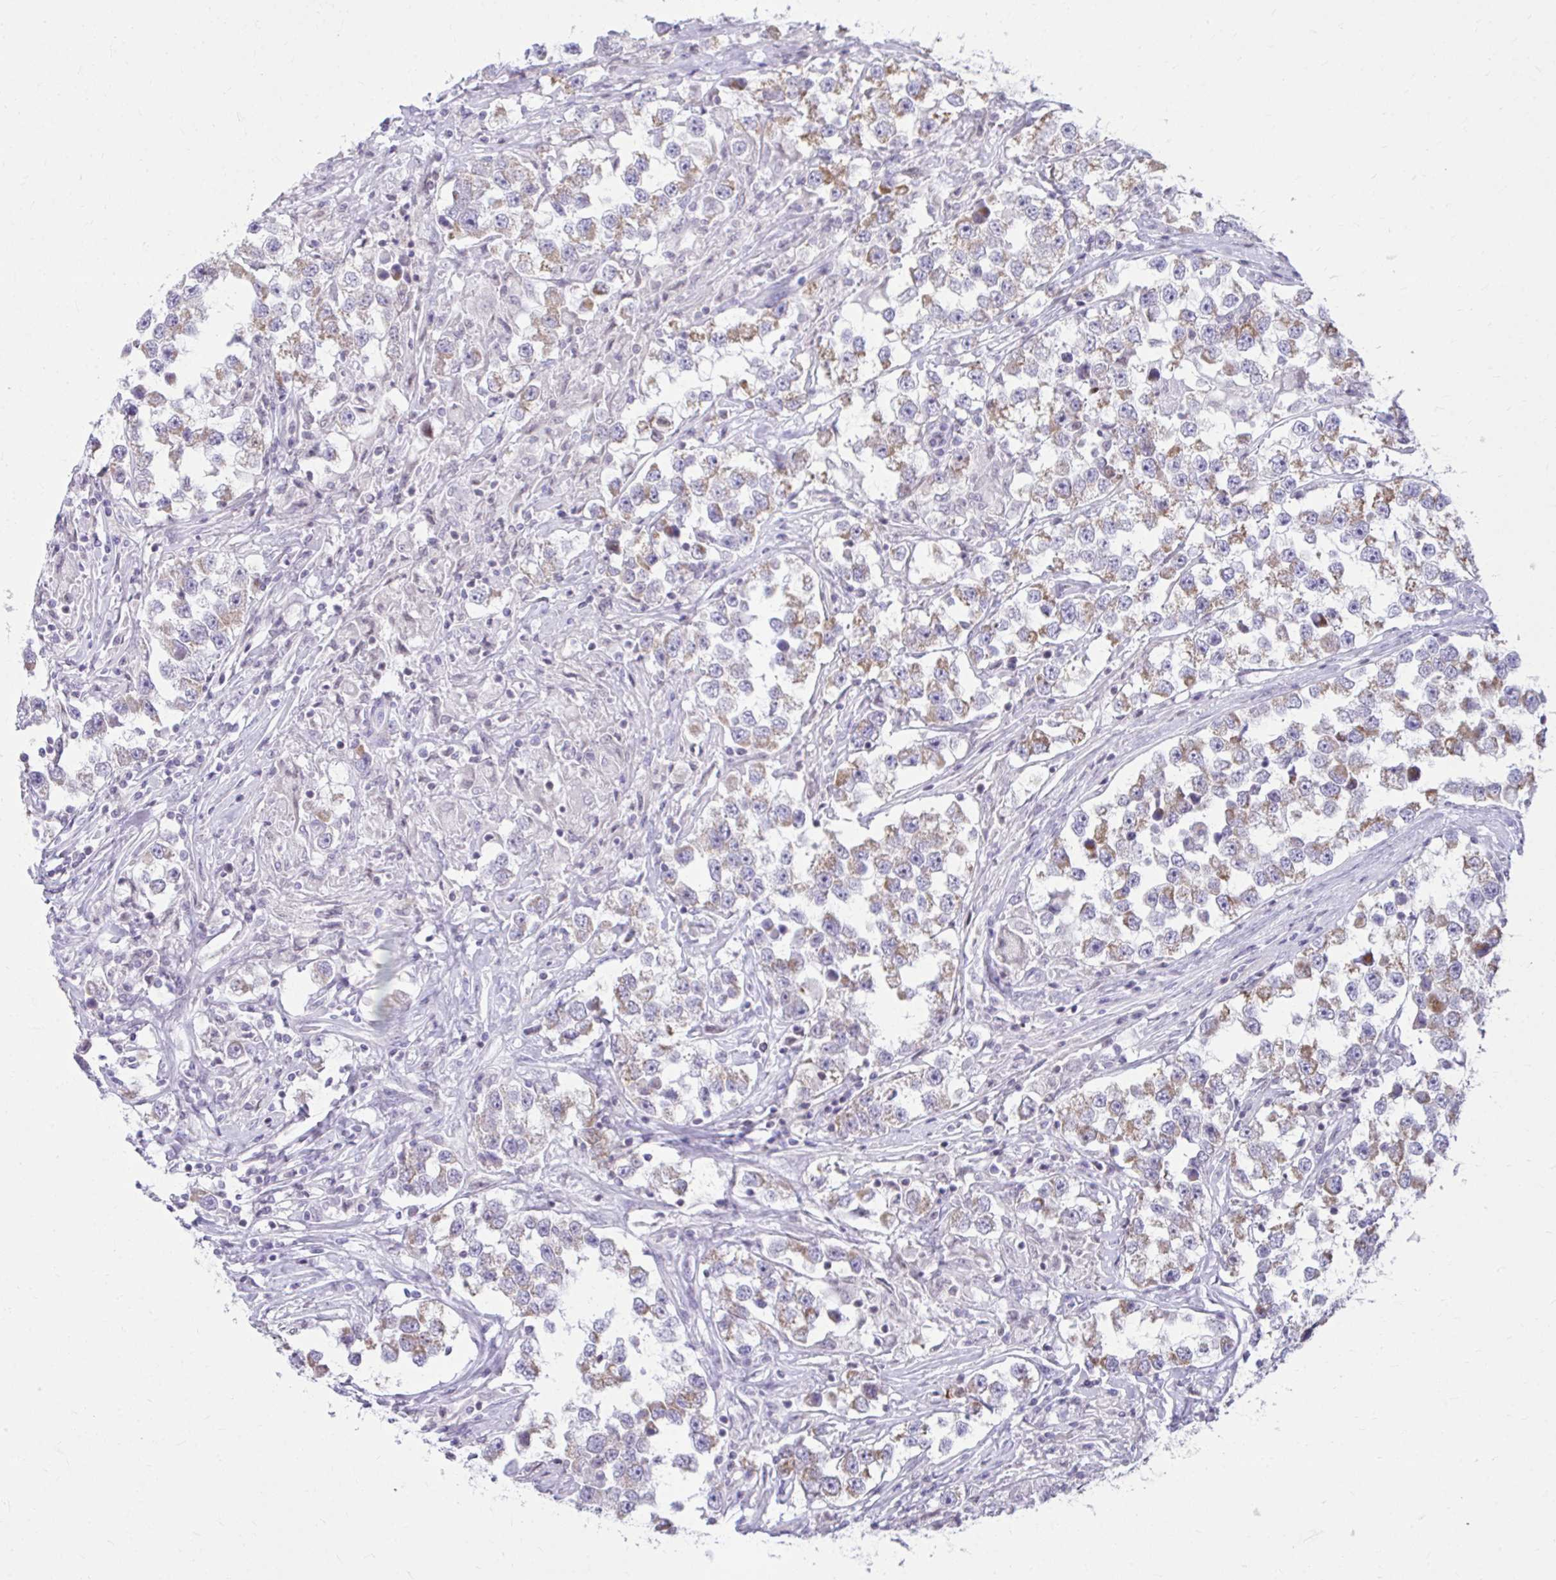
{"staining": {"intensity": "weak", "quantity": ">75%", "location": "cytoplasmic/membranous"}, "tissue": "testis cancer", "cell_type": "Tumor cells", "image_type": "cancer", "snomed": [{"axis": "morphology", "description": "Seminoma, NOS"}, {"axis": "topography", "description": "Testis"}], "caption": "Approximately >75% of tumor cells in human testis cancer (seminoma) demonstrate weak cytoplasmic/membranous protein positivity as visualized by brown immunohistochemical staining.", "gene": "OR7A5", "patient": {"sex": "male", "age": 46}}